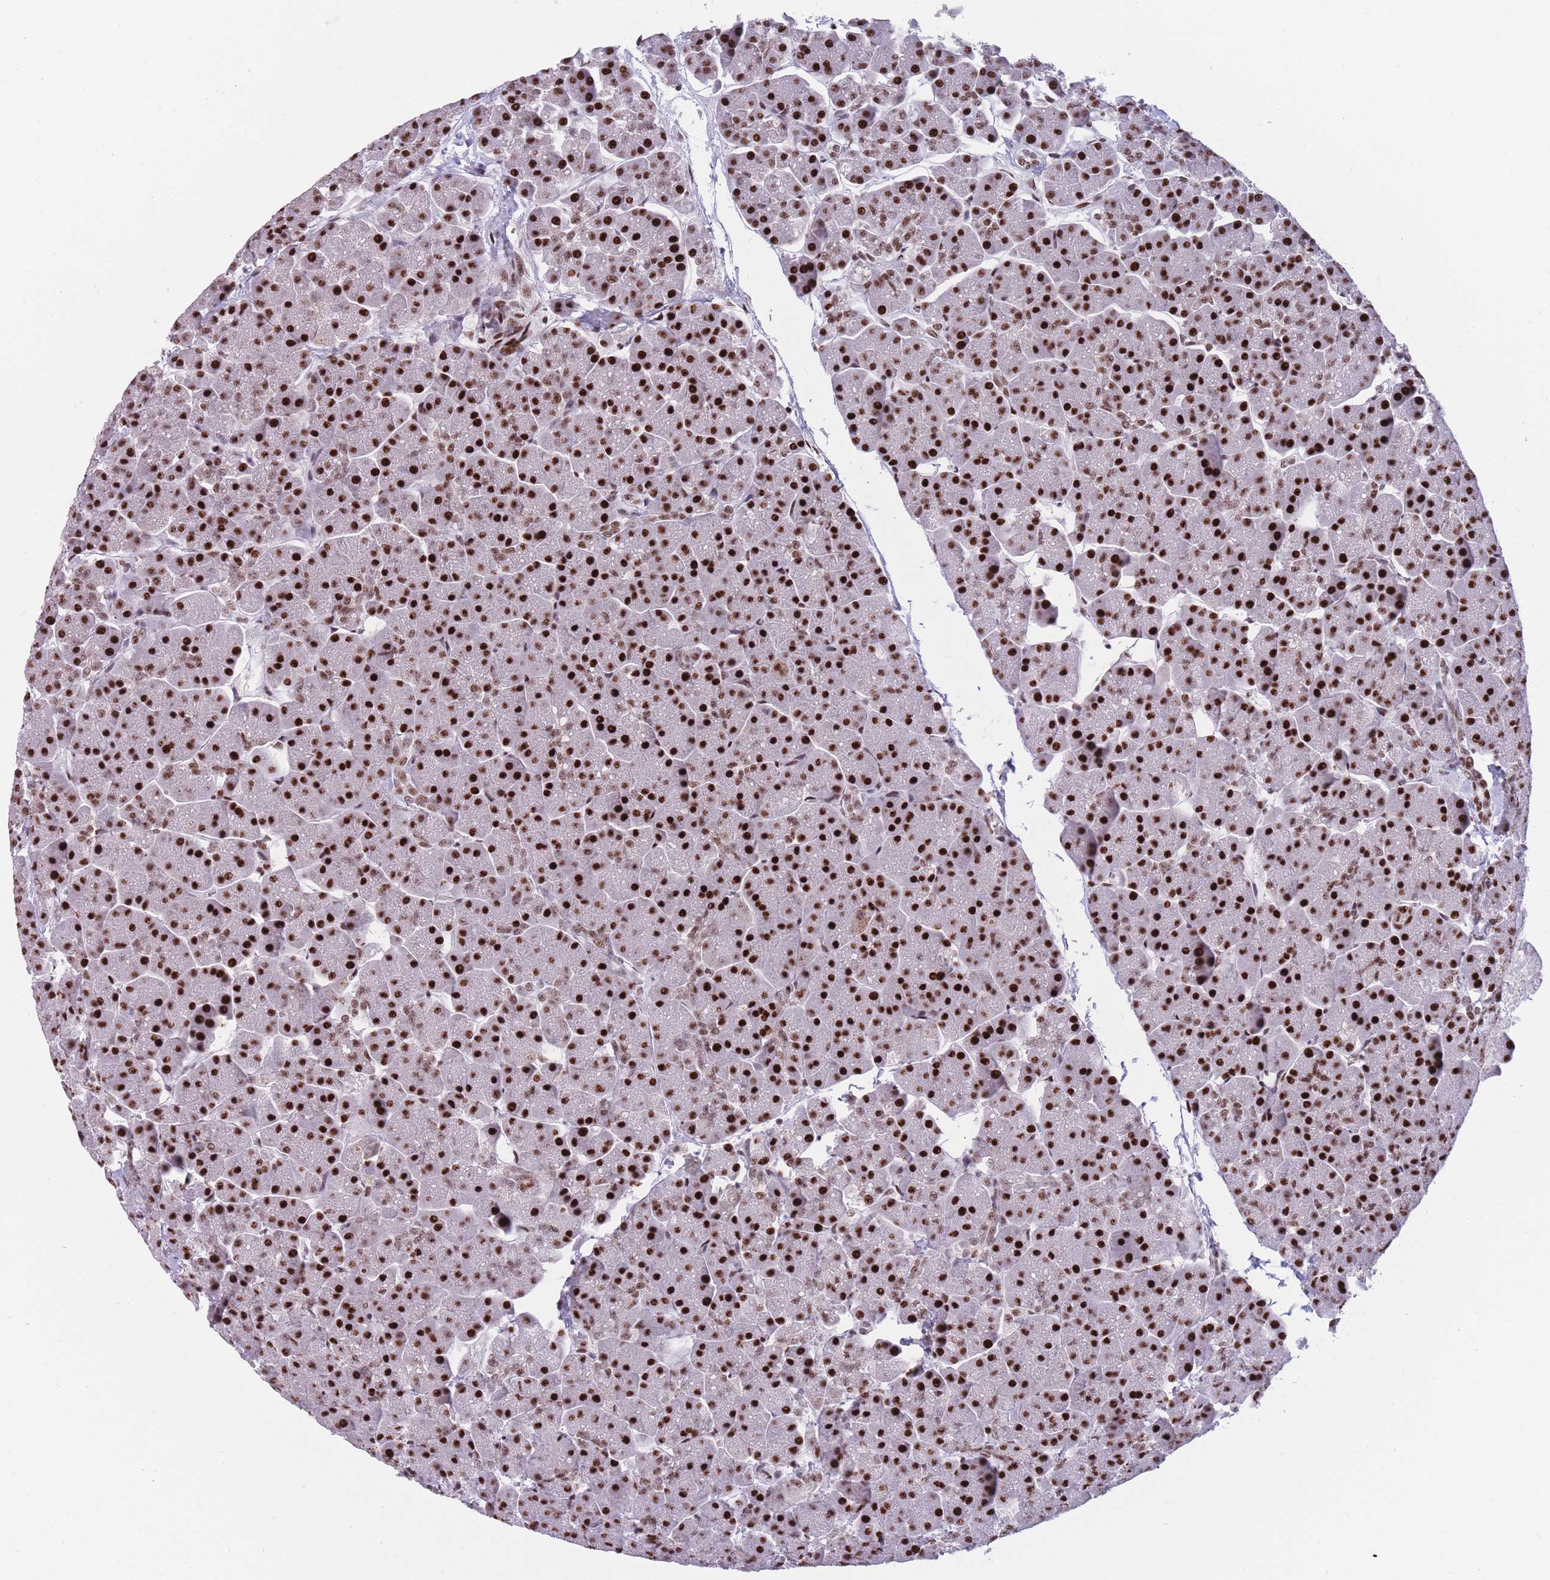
{"staining": {"intensity": "strong", "quantity": ">75%", "location": "nuclear"}, "tissue": "pancreas", "cell_type": "Exocrine glandular cells", "image_type": "normal", "snomed": [{"axis": "morphology", "description": "Normal tissue, NOS"}, {"axis": "topography", "description": "Pancreas"}, {"axis": "topography", "description": "Peripheral nerve tissue"}], "caption": "An immunohistochemistry micrograph of unremarkable tissue is shown. Protein staining in brown shows strong nuclear positivity in pancreas within exocrine glandular cells. (DAB (3,3'-diaminobenzidine) IHC, brown staining for protein, blue staining for nuclei).", "gene": "TMEM35B", "patient": {"sex": "male", "age": 54}}